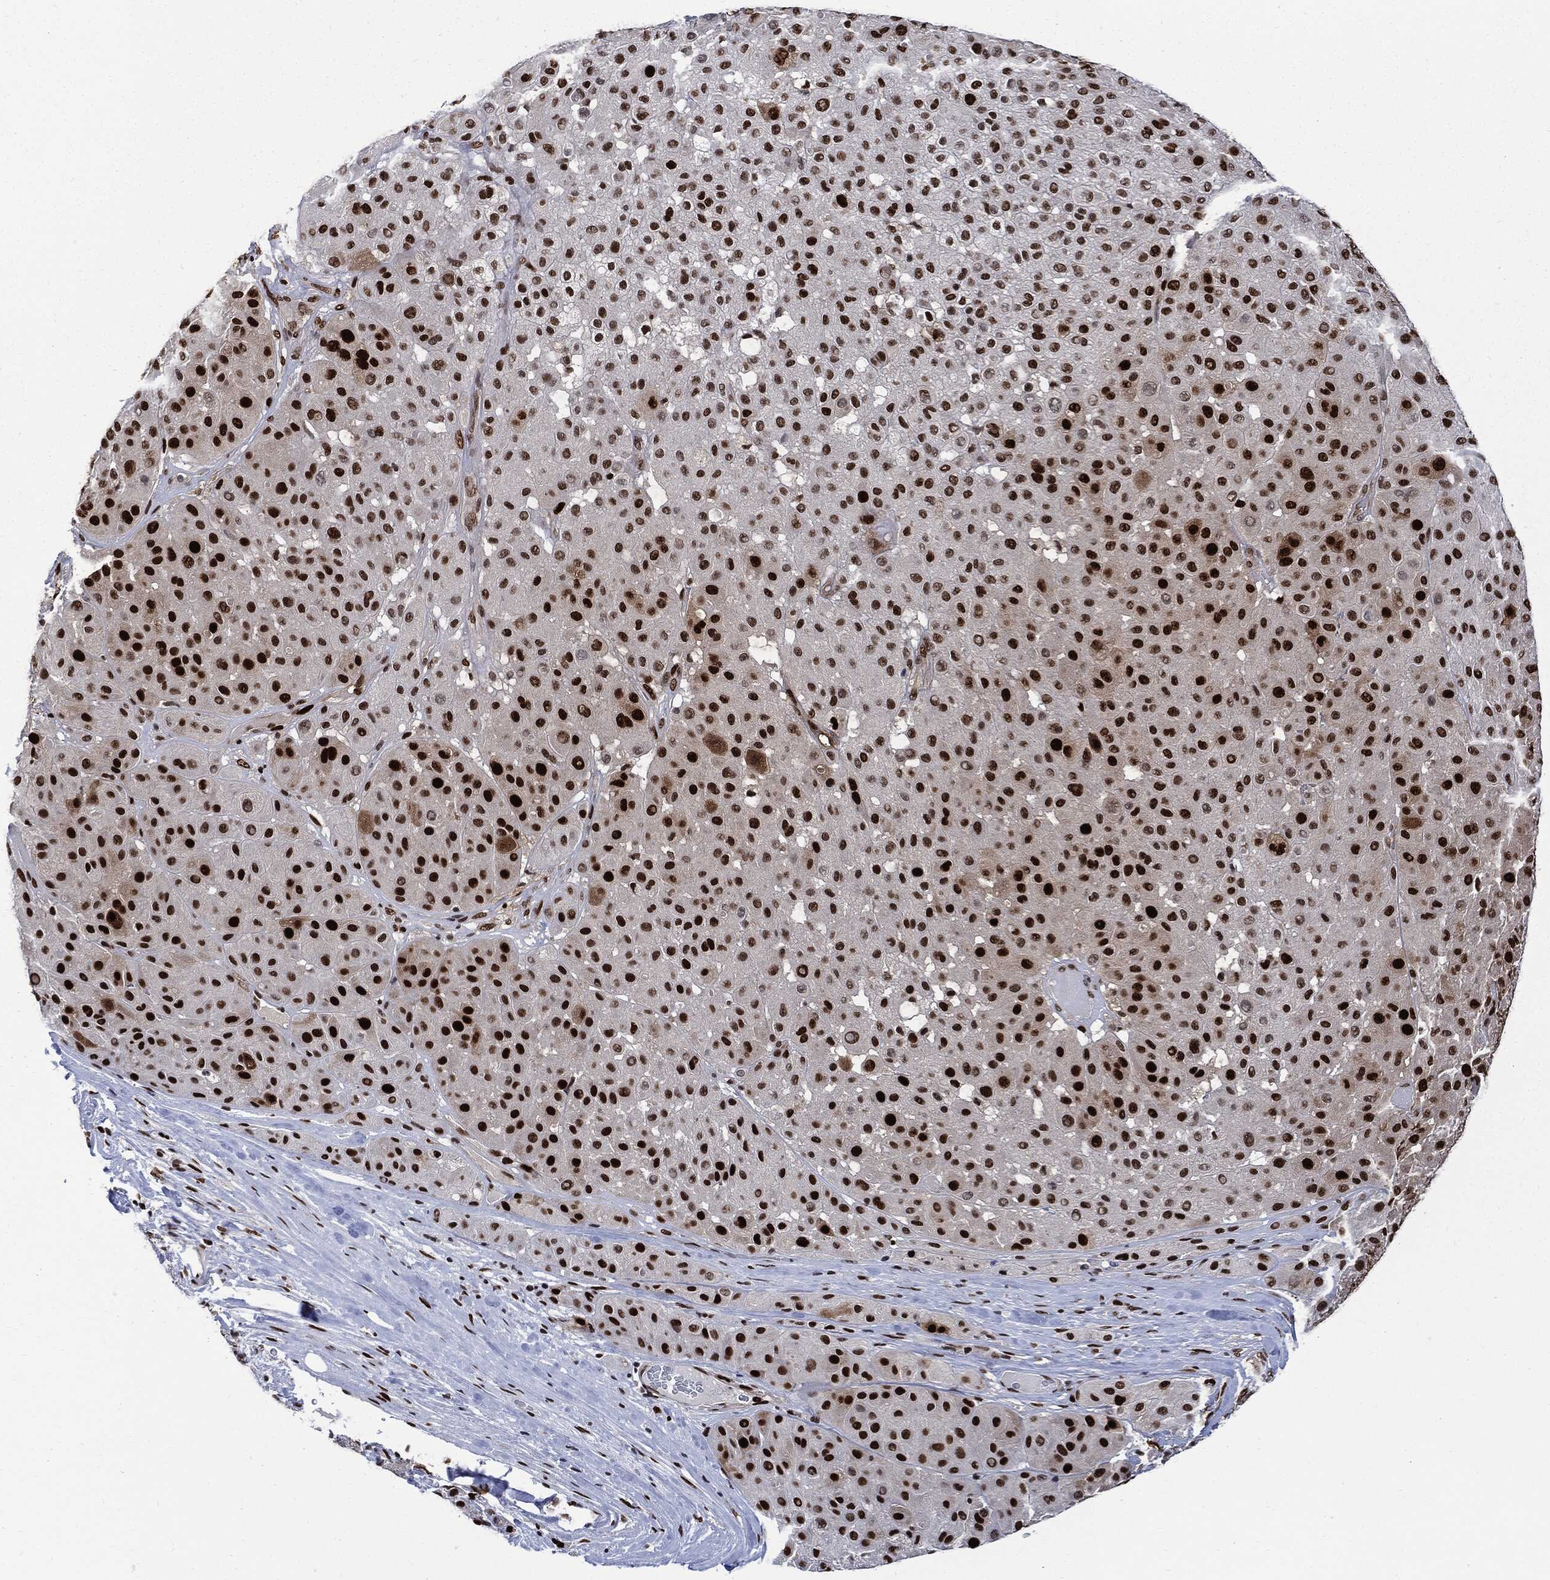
{"staining": {"intensity": "strong", "quantity": ">75%", "location": "nuclear"}, "tissue": "melanoma", "cell_type": "Tumor cells", "image_type": "cancer", "snomed": [{"axis": "morphology", "description": "Malignant melanoma, Metastatic site"}, {"axis": "topography", "description": "Smooth muscle"}], "caption": "Melanoma stained with immunohistochemistry displays strong nuclear staining in approximately >75% of tumor cells. (DAB (3,3'-diaminobenzidine) IHC with brightfield microscopy, high magnification).", "gene": "PCNA", "patient": {"sex": "male", "age": 41}}